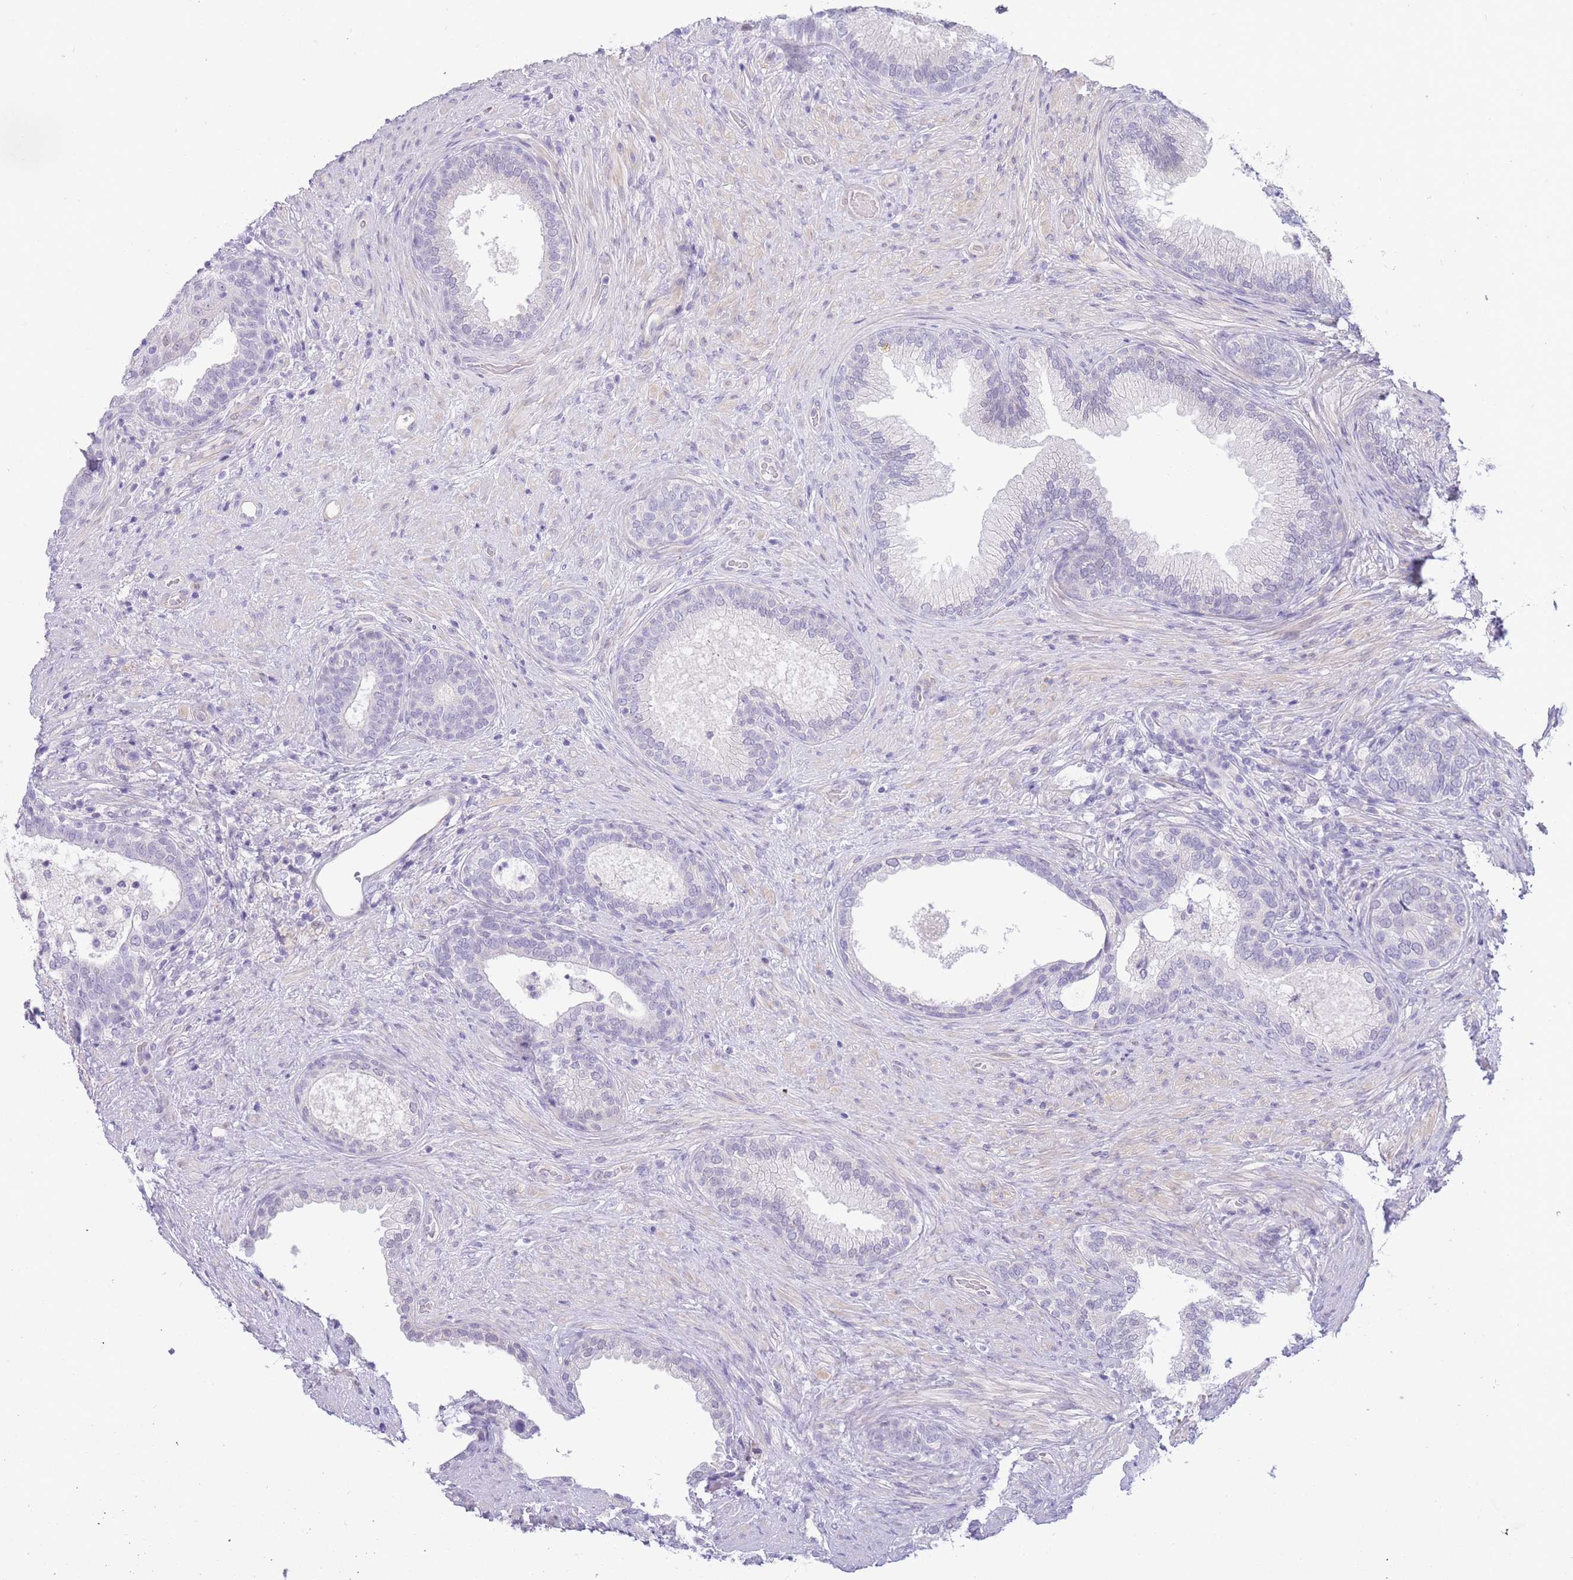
{"staining": {"intensity": "negative", "quantity": "none", "location": "none"}, "tissue": "prostate", "cell_type": "Glandular cells", "image_type": "normal", "snomed": [{"axis": "morphology", "description": "Normal tissue, NOS"}, {"axis": "topography", "description": "Prostate"}], "caption": "Immunohistochemical staining of benign human prostate reveals no significant positivity in glandular cells. (DAB immunohistochemistry visualized using brightfield microscopy, high magnification).", "gene": "PRR23A", "patient": {"sex": "male", "age": 76}}